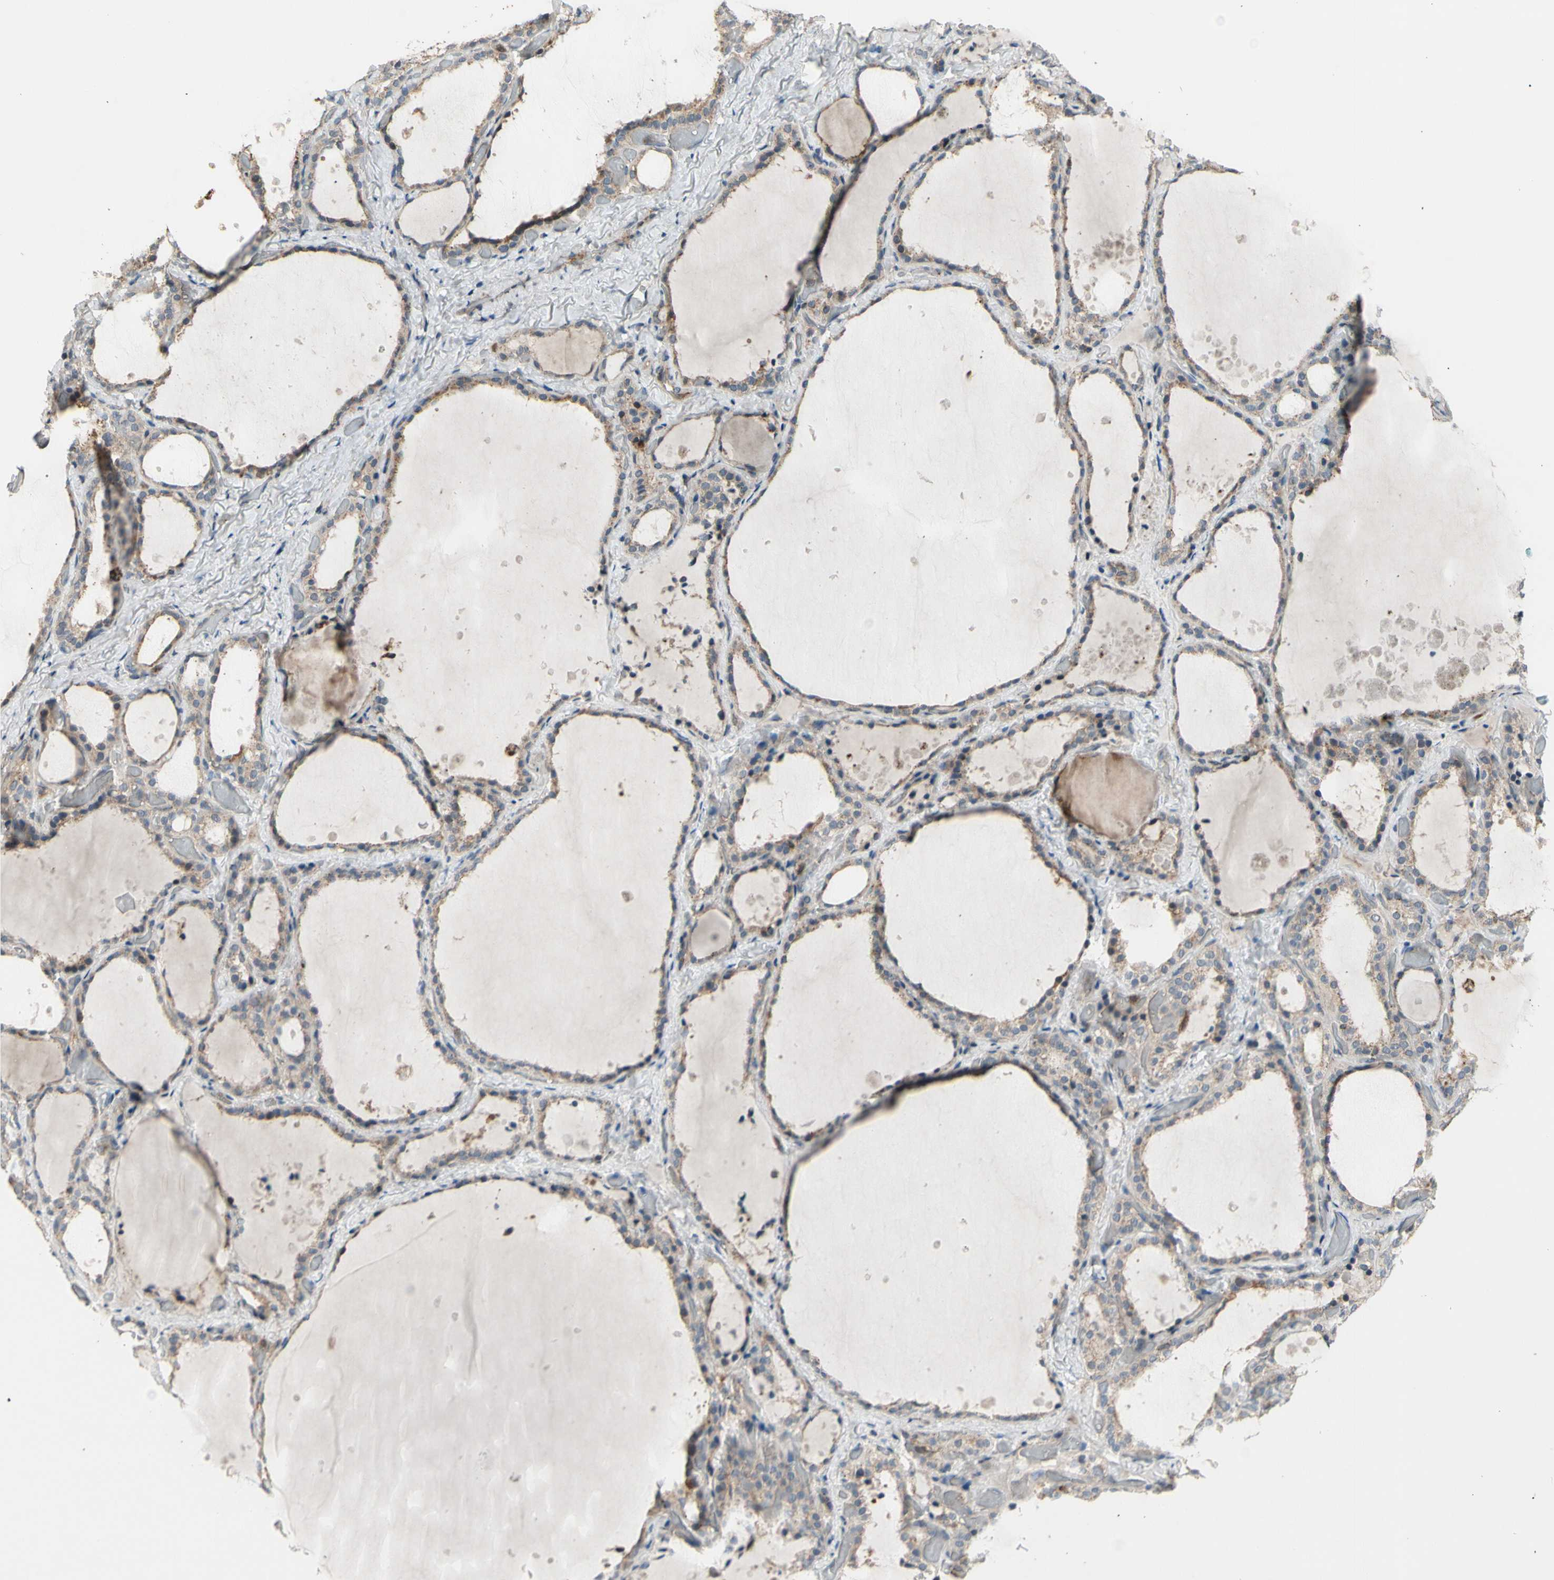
{"staining": {"intensity": "strong", "quantity": ">75%", "location": "cytoplasmic/membranous"}, "tissue": "thyroid gland", "cell_type": "Glandular cells", "image_type": "normal", "snomed": [{"axis": "morphology", "description": "Normal tissue, NOS"}, {"axis": "topography", "description": "Thyroid gland"}], "caption": "Protein staining displays strong cytoplasmic/membranous positivity in about >75% of glandular cells in normal thyroid gland. (DAB (3,3'-diaminobenzidine) = brown stain, brightfield microscopy at high magnification).", "gene": "GALNT5", "patient": {"sex": "female", "age": 22}}